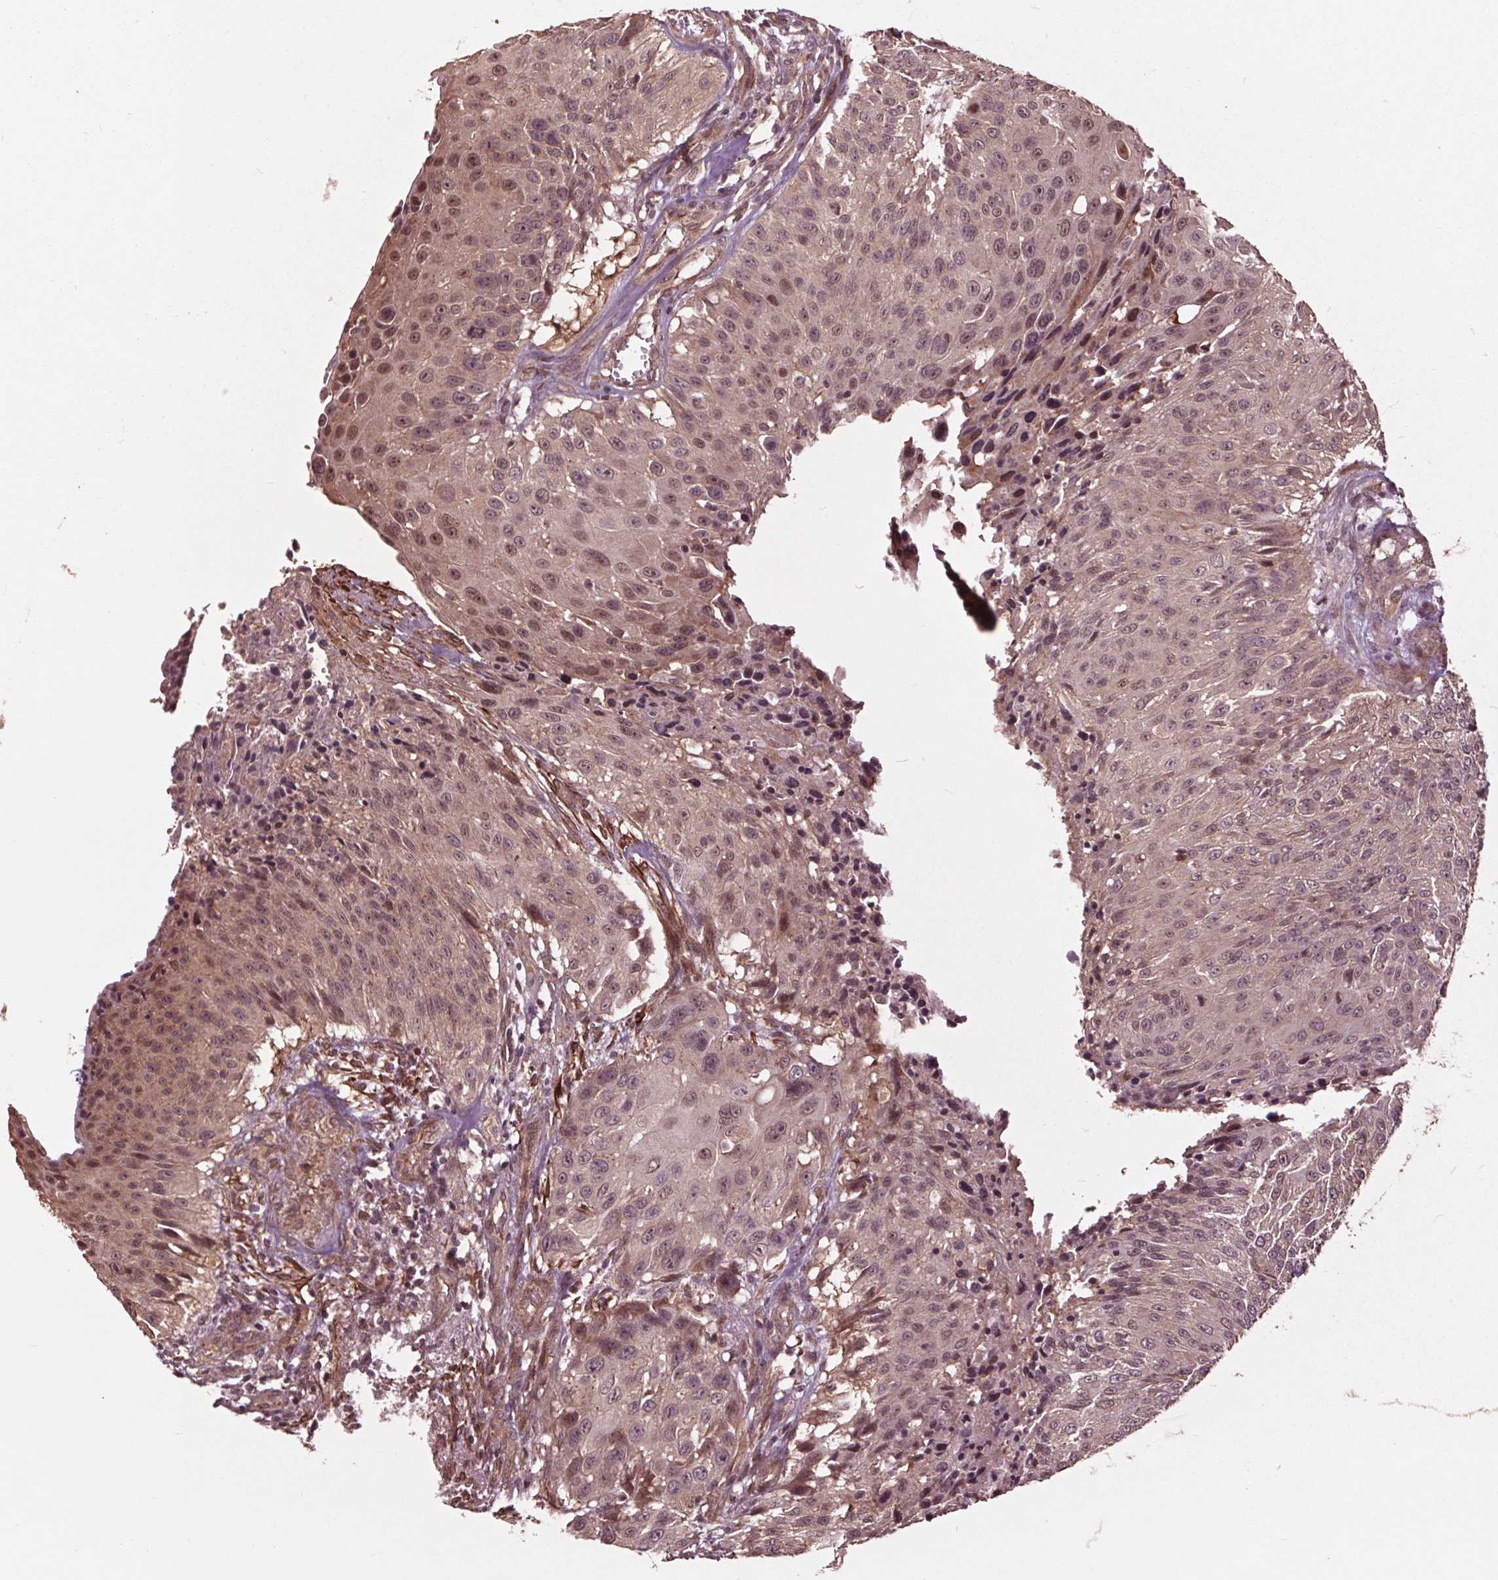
{"staining": {"intensity": "moderate", "quantity": ">75%", "location": "cytoplasmic/membranous,nuclear"}, "tissue": "urothelial cancer", "cell_type": "Tumor cells", "image_type": "cancer", "snomed": [{"axis": "morphology", "description": "Urothelial carcinoma, NOS"}, {"axis": "topography", "description": "Urinary bladder"}], "caption": "An image of human urothelial cancer stained for a protein demonstrates moderate cytoplasmic/membranous and nuclear brown staining in tumor cells.", "gene": "CEP95", "patient": {"sex": "male", "age": 55}}